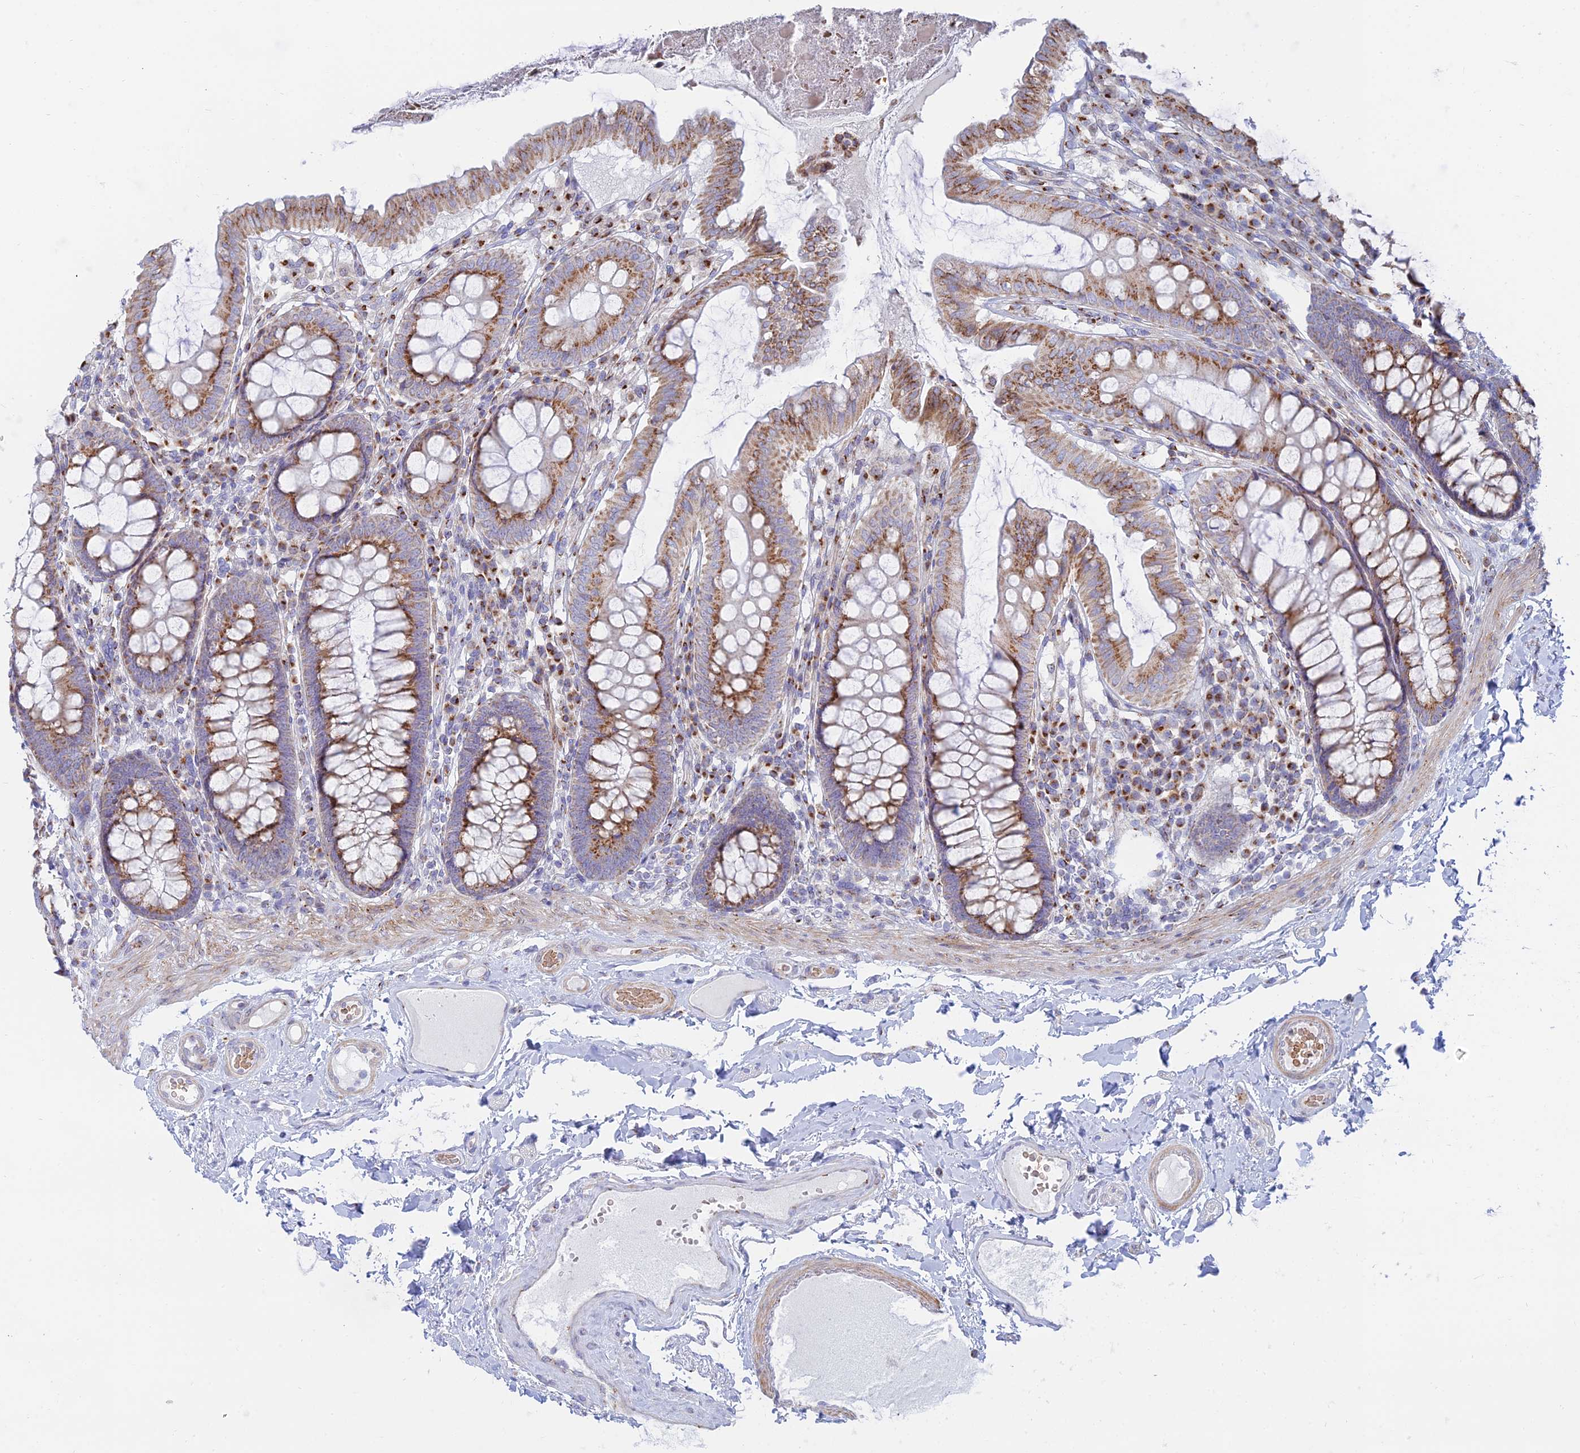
{"staining": {"intensity": "negative", "quantity": "none", "location": "none"}, "tissue": "colon", "cell_type": "Endothelial cells", "image_type": "normal", "snomed": [{"axis": "morphology", "description": "Normal tissue, NOS"}, {"axis": "topography", "description": "Colon"}], "caption": "A histopathology image of colon stained for a protein demonstrates no brown staining in endothelial cells.", "gene": "ENSG00000267561", "patient": {"sex": "male", "age": 84}}